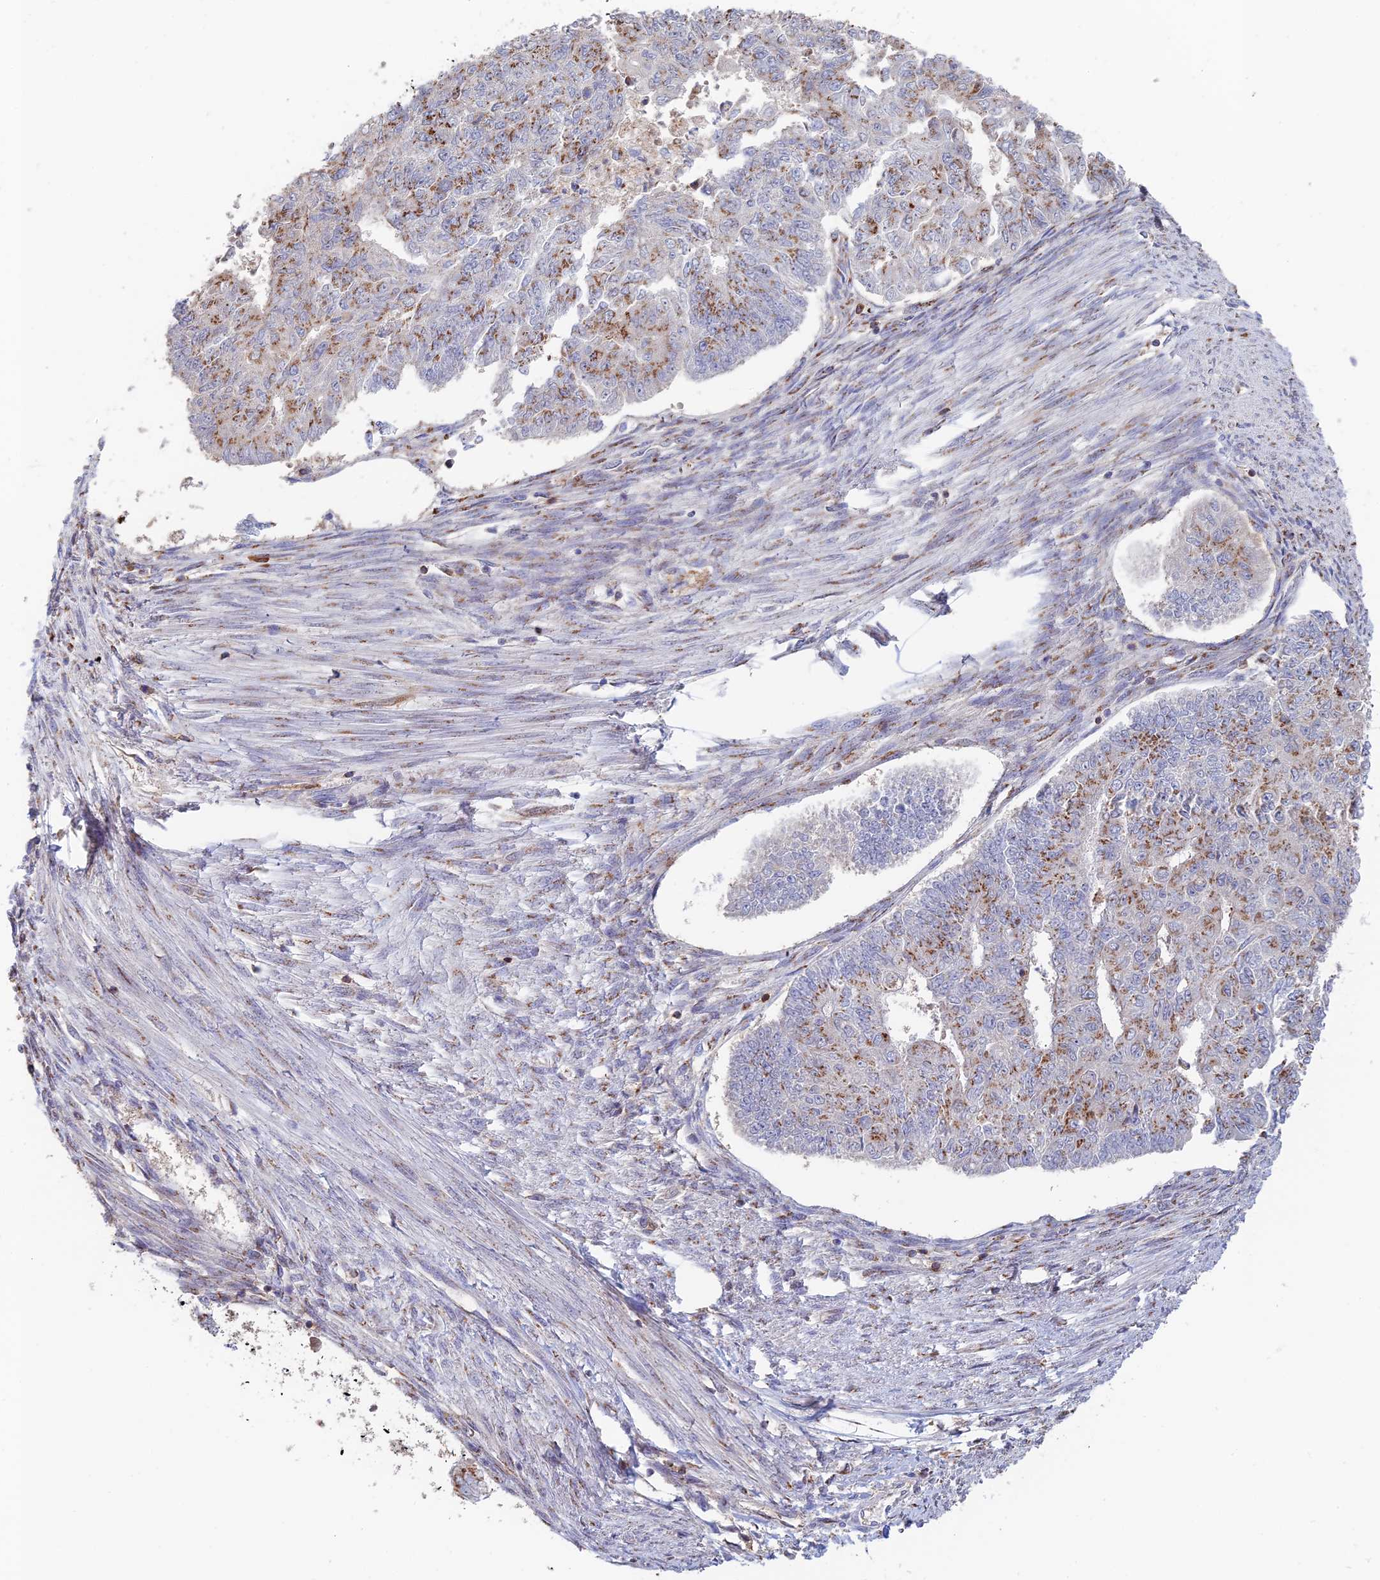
{"staining": {"intensity": "moderate", "quantity": ">75%", "location": "cytoplasmic/membranous"}, "tissue": "endometrial cancer", "cell_type": "Tumor cells", "image_type": "cancer", "snomed": [{"axis": "morphology", "description": "Adenocarcinoma, NOS"}, {"axis": "topography", "description": "Endometrium"}], "caption": "Human endometrial adenocarcinoma stained for a protein (brown) displays moderate cytoplasmic/membranous positive positivity in about >75% of tumor cells.", "gene": "HS2ST1", "patient": {"sex": "female", "age": 32}}